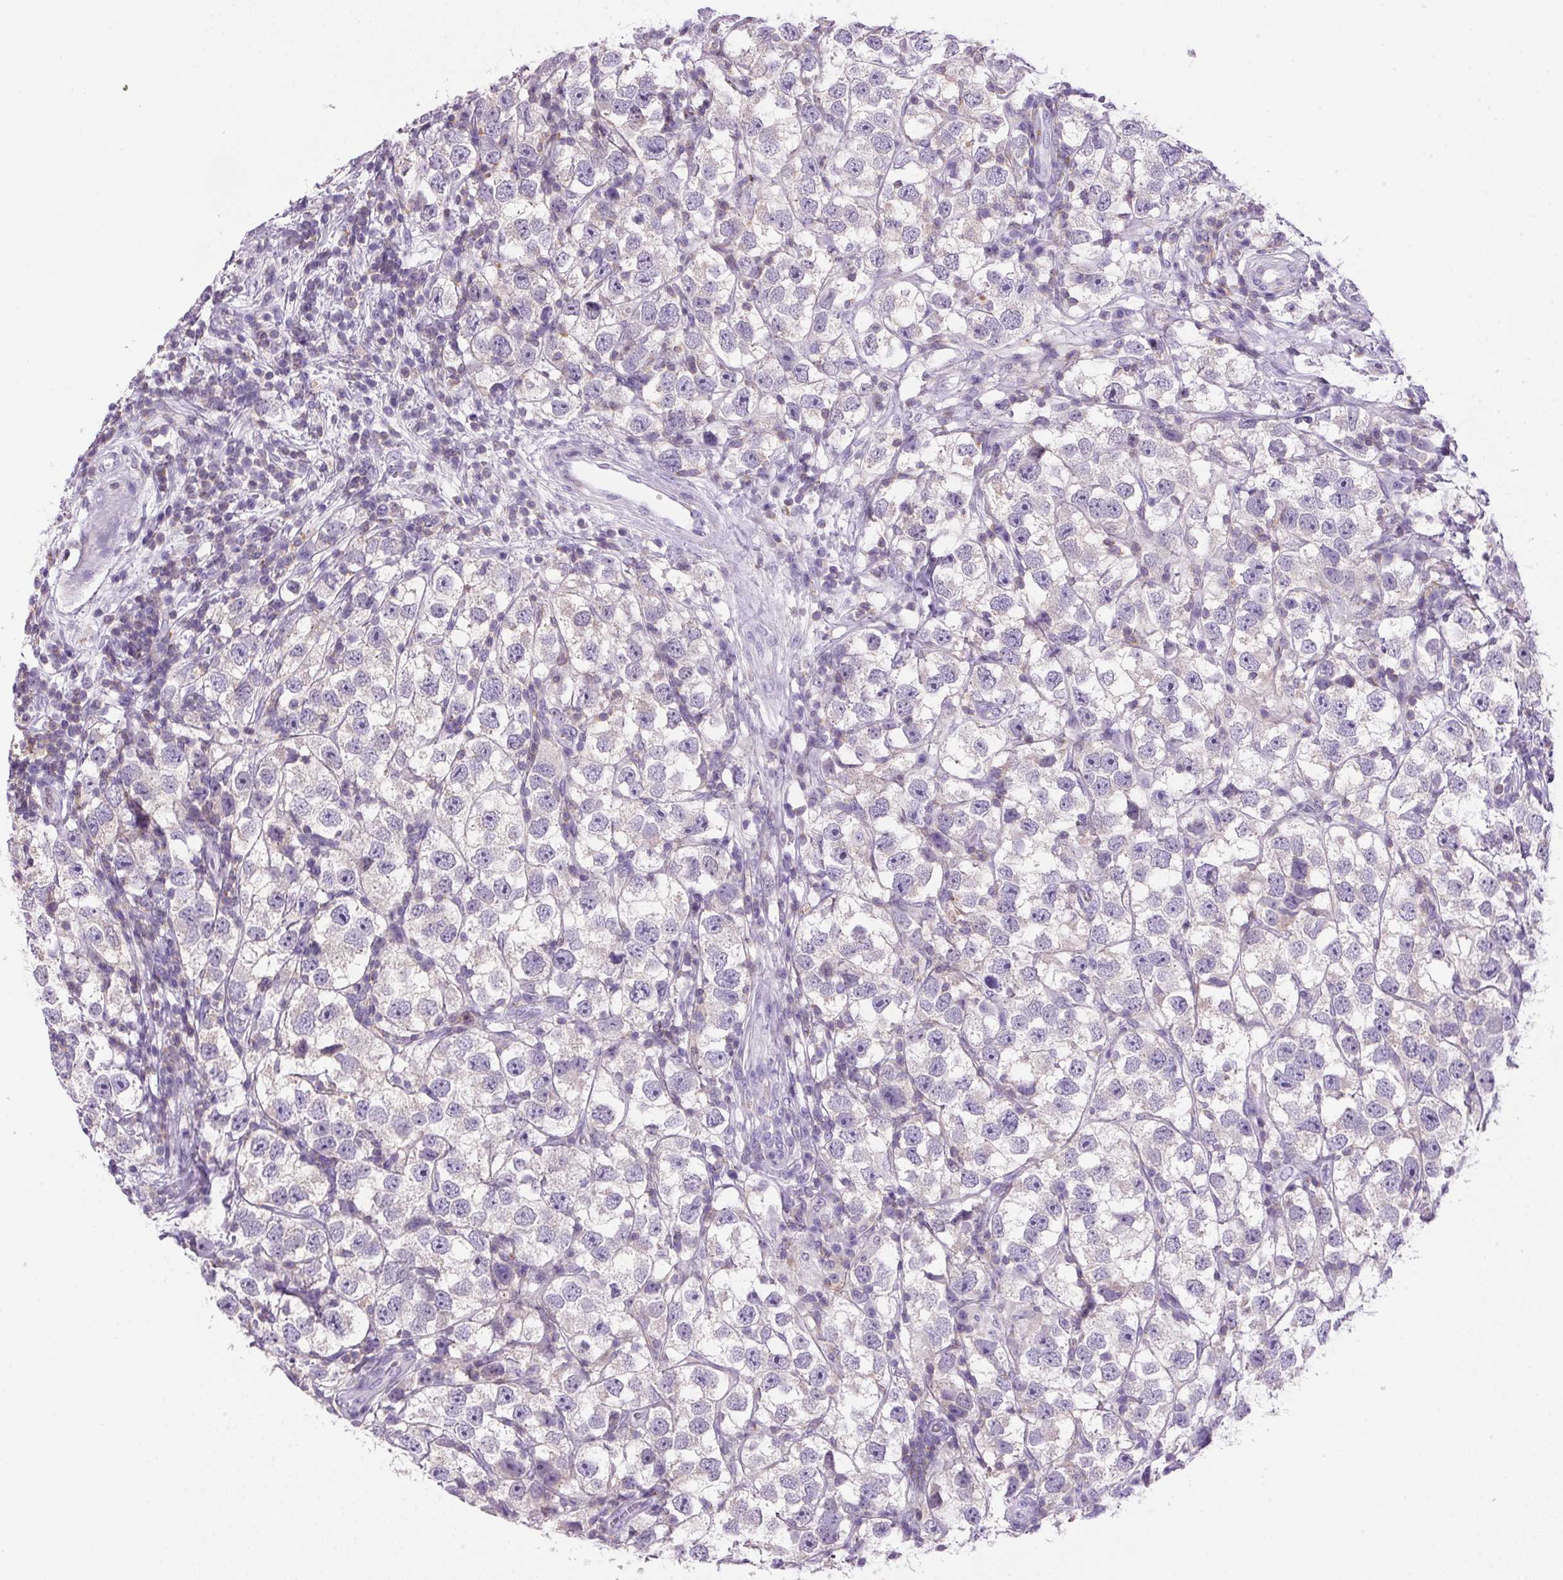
{"staining": {"intensity": "negative", "quantity": "none", "location": "none"}, "tissue": "testis cancer", "cell_type": "Tumor cells", "image_type": "cancer", "snomed": [{"axis": "morphology", "description": "Seminoma, NOS"}, {"axis": "topography", "description": "Testis"}], "caption": "Immunohistochemistry (IHC) photomicrograph of seminoma (testis) stained for a protein (brown), which reveals no expression in tumor cells.", "gene": "S100A2", "patient": {"sex": "male", "age": 26}}